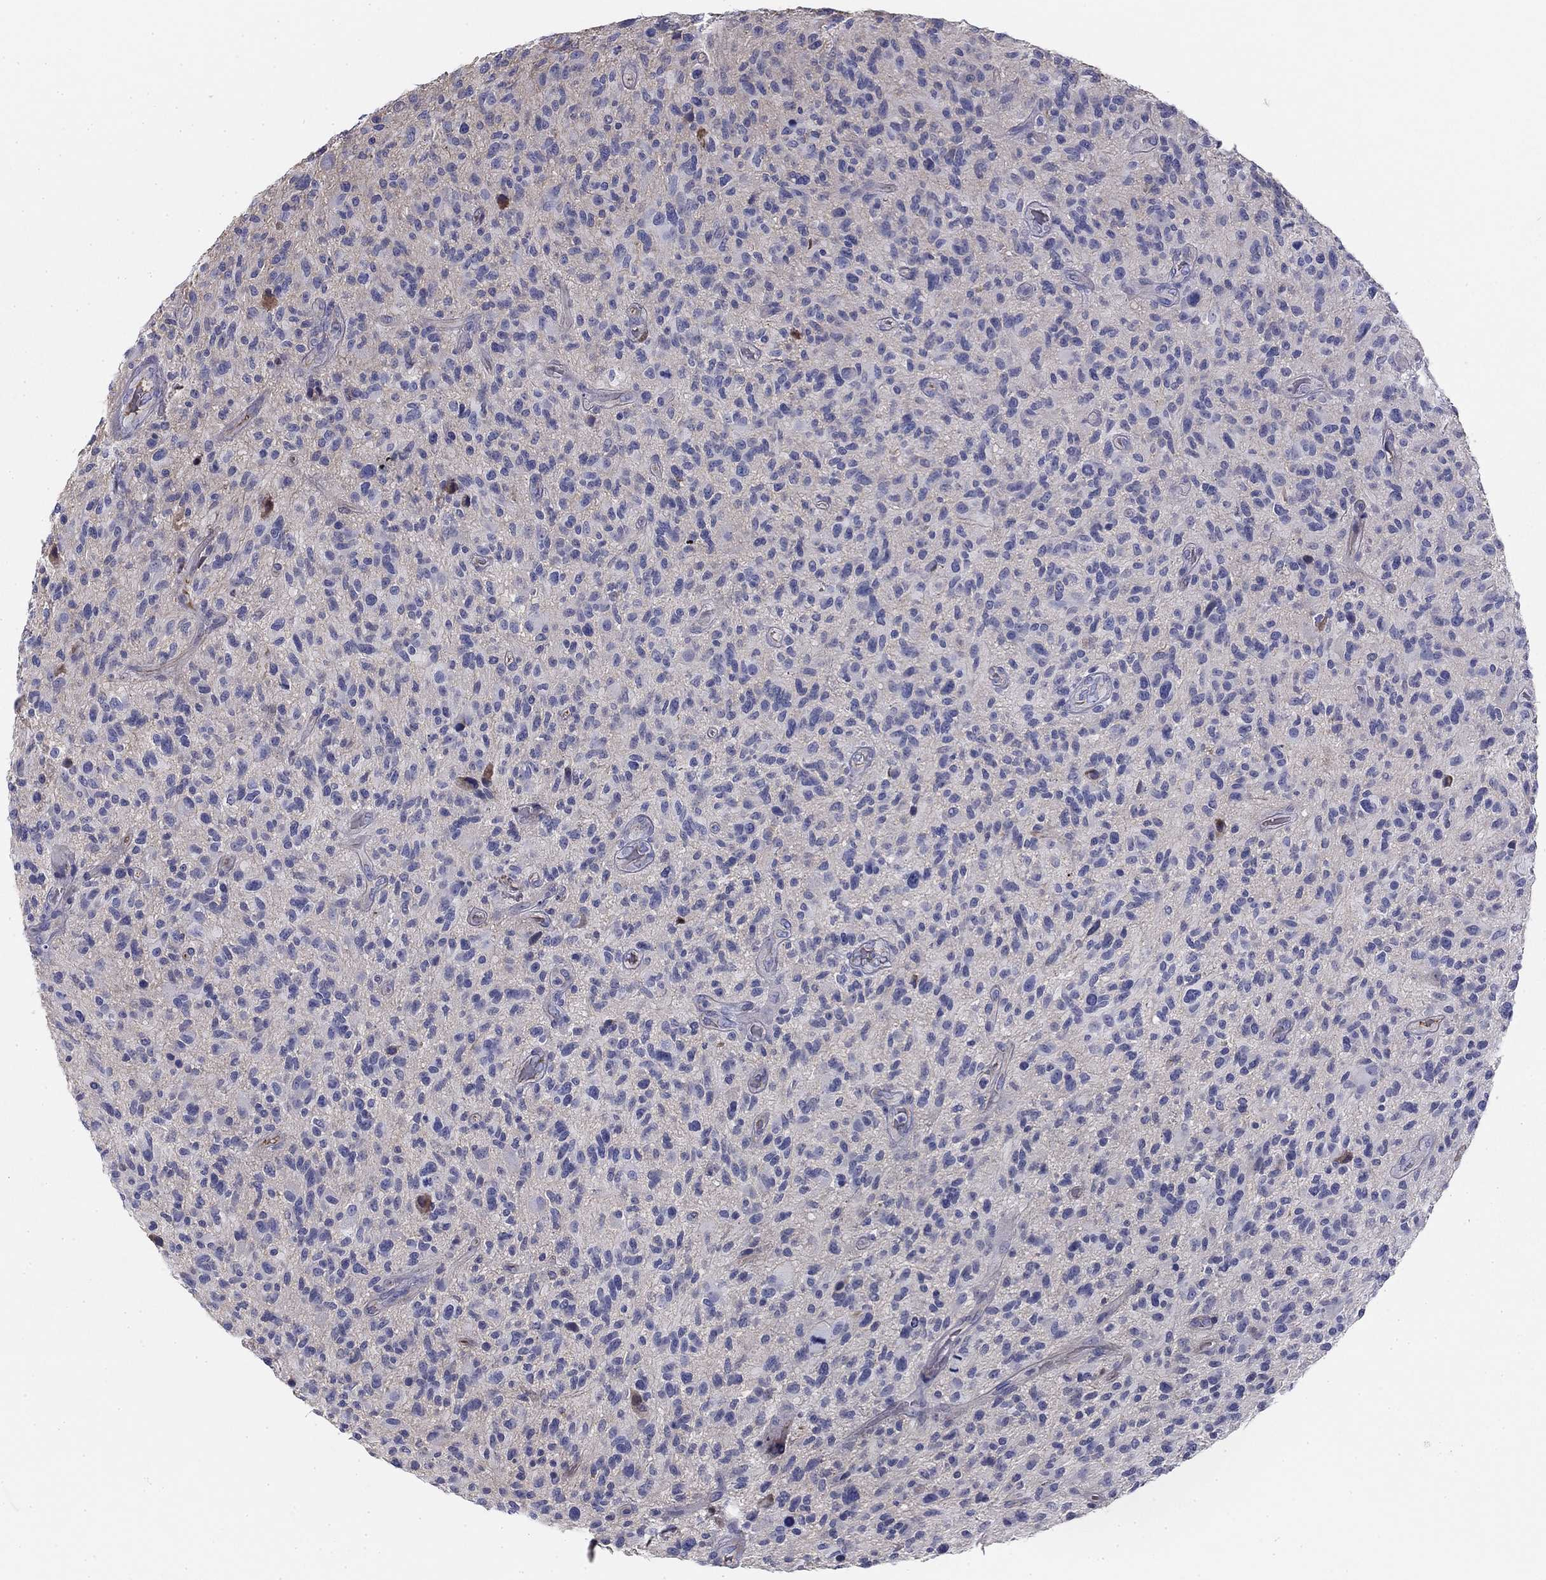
{"staining": {"intensity": "negative", "quantity": "none", "location": "none"}, "tissue": "glioma", "cell_type": "Tumor cells", "image_type": "cancer", "snomed": [{"axis": "morphology", "description": "Glioma, malignant, High grade"}, {"axis": "topography", "description": "Brain"}], "caption": "DAB (3,3'-diaminobenzidine) immunohistochemical staining of glioma displays no significant positivity in tumor cells. (Immunohistochemistry, brightfield microscopy, high magnification).", "gene": "CPLX4", "patient": {"sex": "male", "age": 47}}